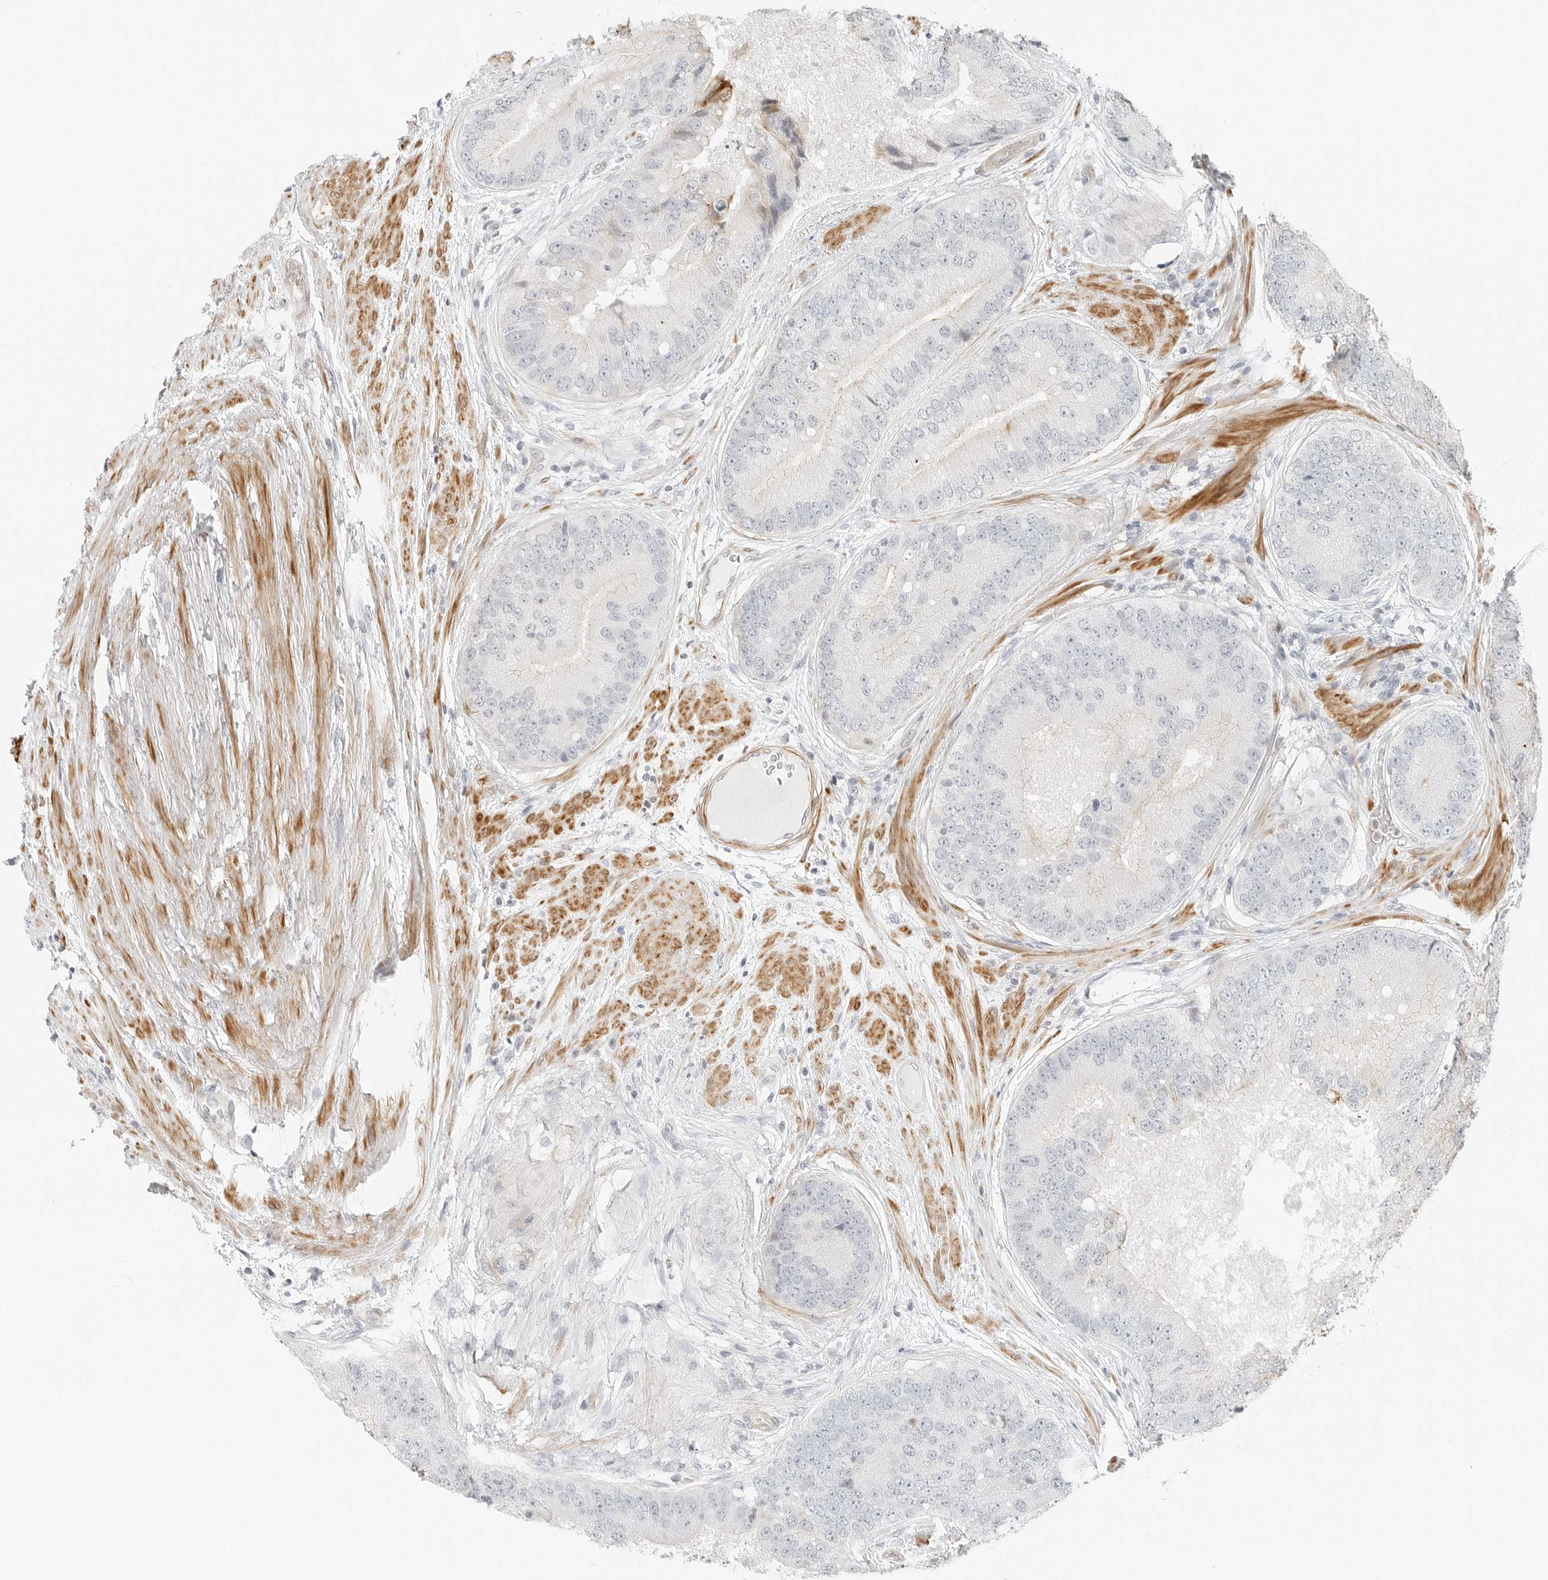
{"staining": {"intensity": "negative", "quantity": "none", "location": "none"}, "tissue": "prostate cancer", "cell_type": "Tumor cells", "image_type": "cancer", "snomed": [{"axis": "morphology", "description": "Adenocarcinoma, High grade"}, {"axis": "topography", "description": "Prostate"}], "caption": "High power microscopy micrograph of an IHC micrograph of prostate cancer, revealing no significant positivity in tumor cells.", "gene": "IQCC", "patient": {"sex": "male", "age": 70}}